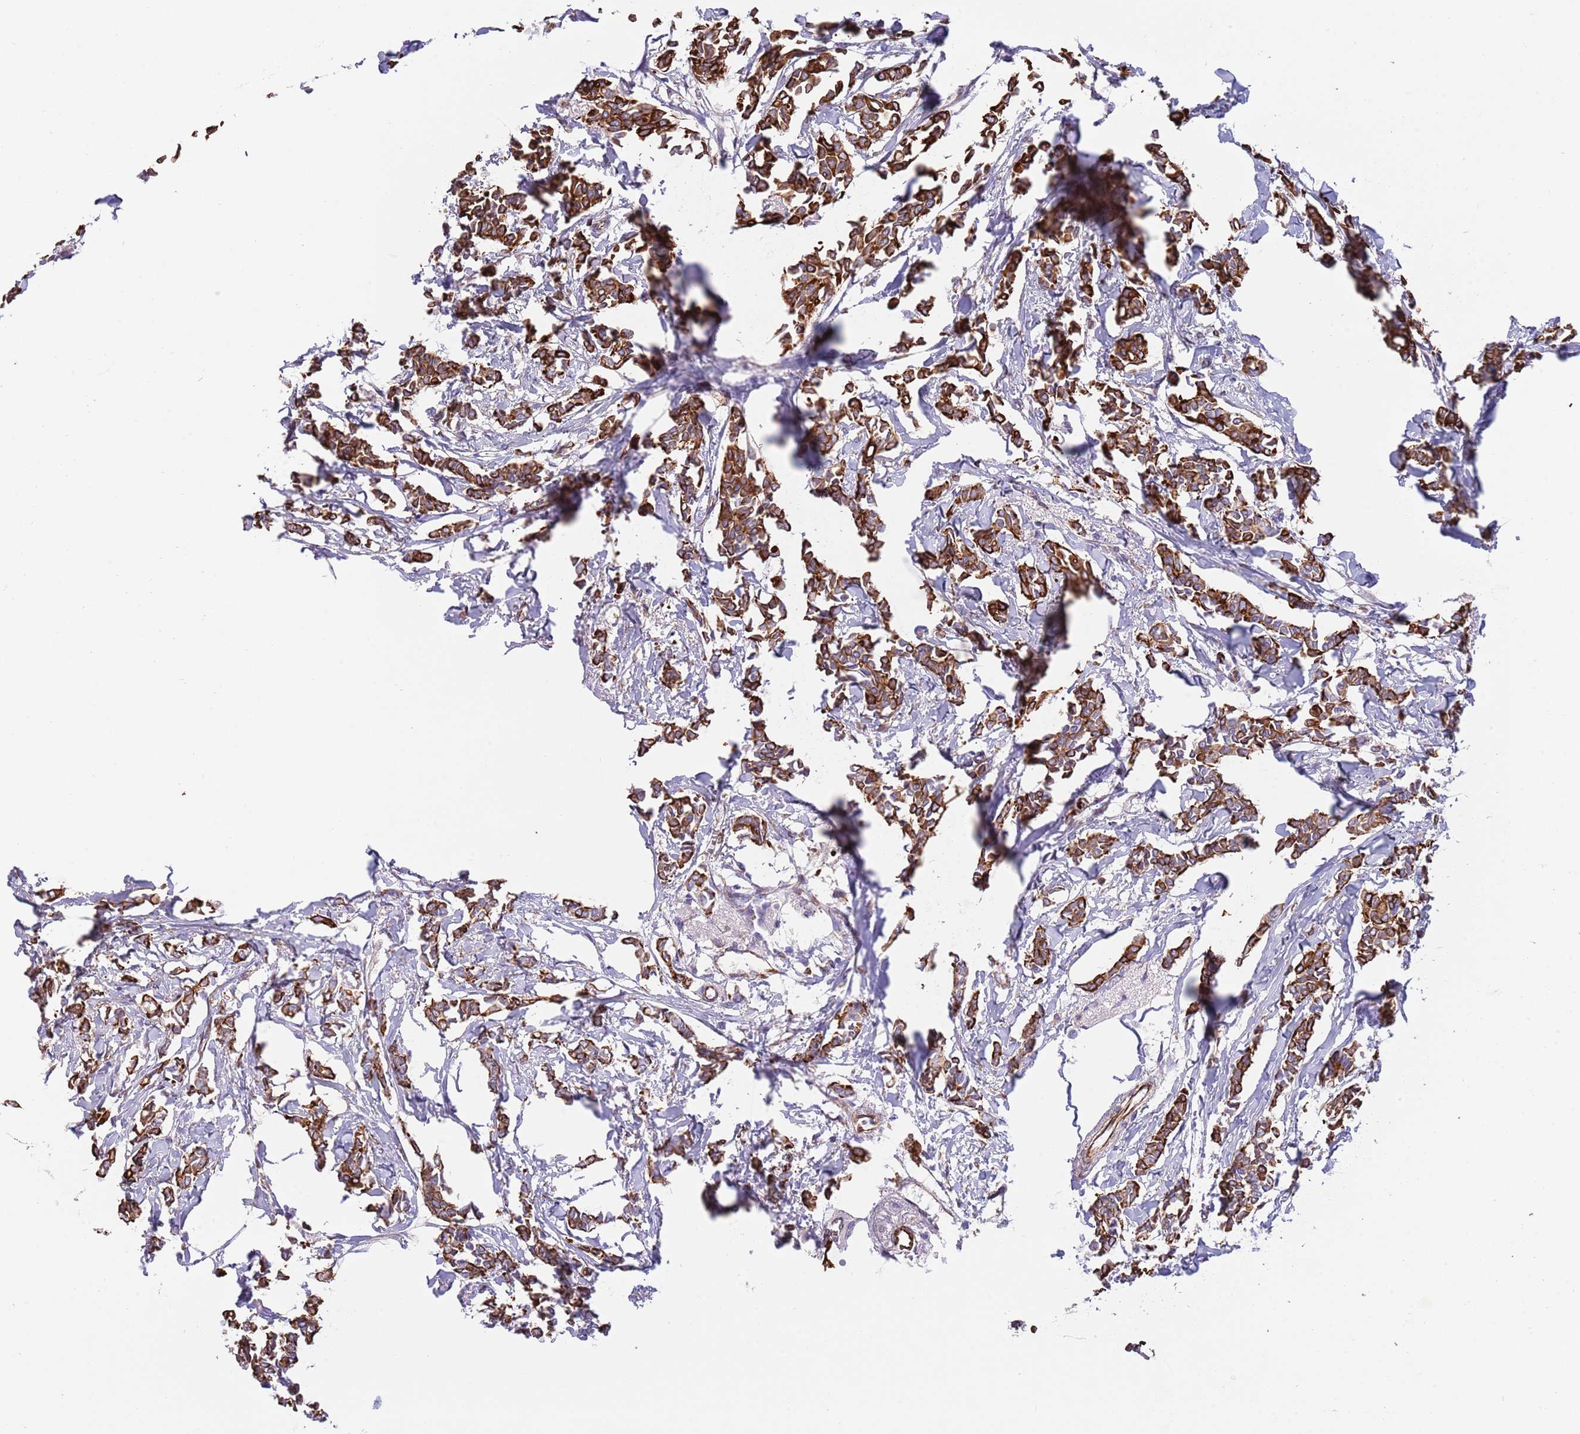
{"staining": {"intensity": "strong", "quantity": ">75%", "location": "cytoplasmic/membranous"}, "tissue": "breast cancer", "cell_type": "Tumor cells", "image_type": "cancer", "snomed": [{"axis": "morphology", "description": "Duct carcinoma"}, {"axis": "topography", "description": "Breast"}], "caption": "DAB (3,3'-diaminobenzidine) immunohistochemical staining of human invasive ductal carcinoma (breast) demonstrates strong cytoplasmic/membranous protein staining in approximately >75% of tumor cells. The staining is performed using DAB brown chromogen to label protein expression. The nuclei are counter-stained blue using hematoxylin.", "gene": "MOGAT1", "patient": {"sex": "female", "age": 41}}